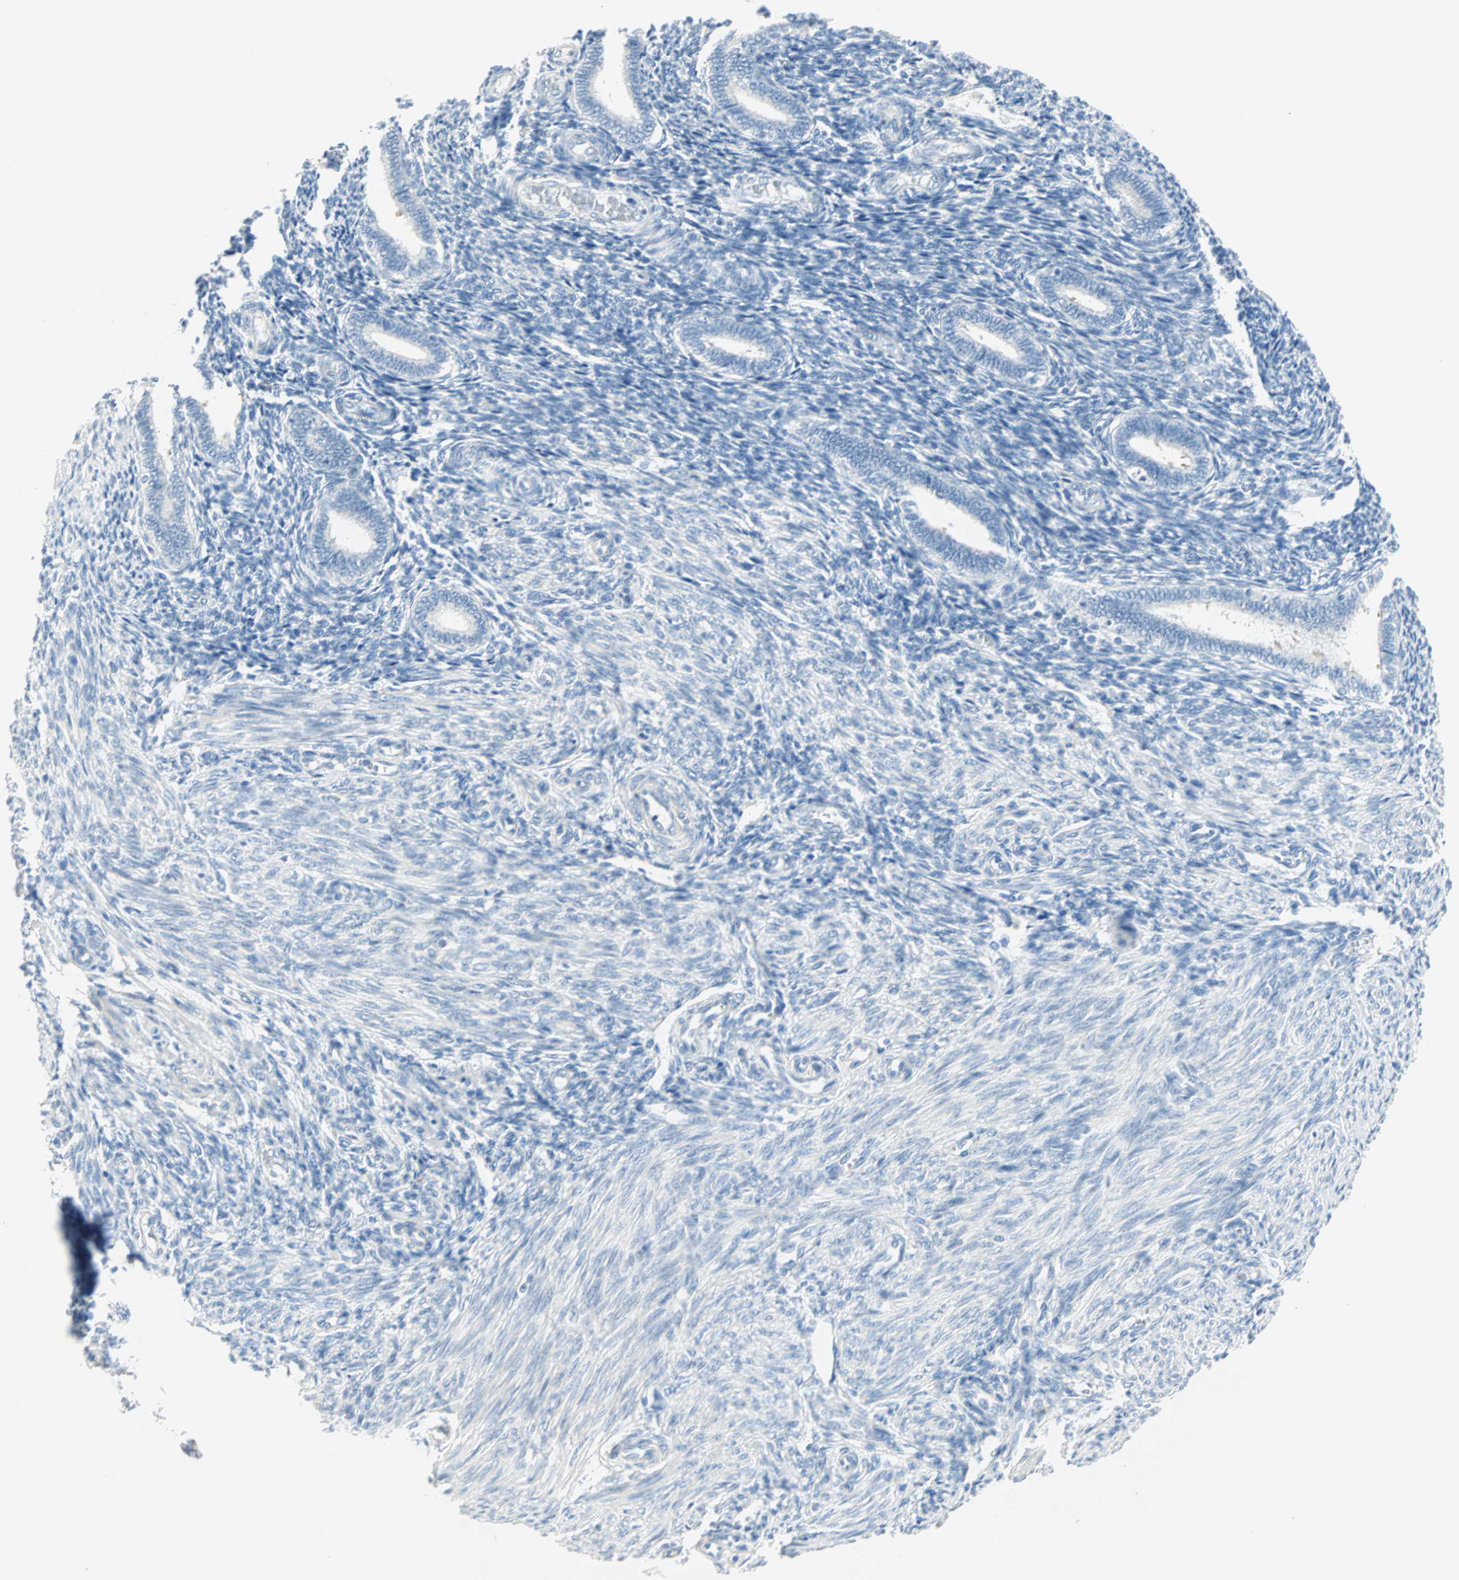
{"staining": {"intensity": "negative", "quantity": "none", "location": "none"}, "tissue": "endometrium", "cell_type": "Cells in endometrial stroma", "image_type": "normal", "snomed": [{"axis": "morphology", "description": "Normal tissue, NOS"}, {"axis": "topography", "description": "Endometrium"}], "caption": "The photomicrograph shows no staining of cells in endometrial stroma in benign endometrium.", "gene": "SULT1C2", "patient": {"sex": "female", "age": 27}}